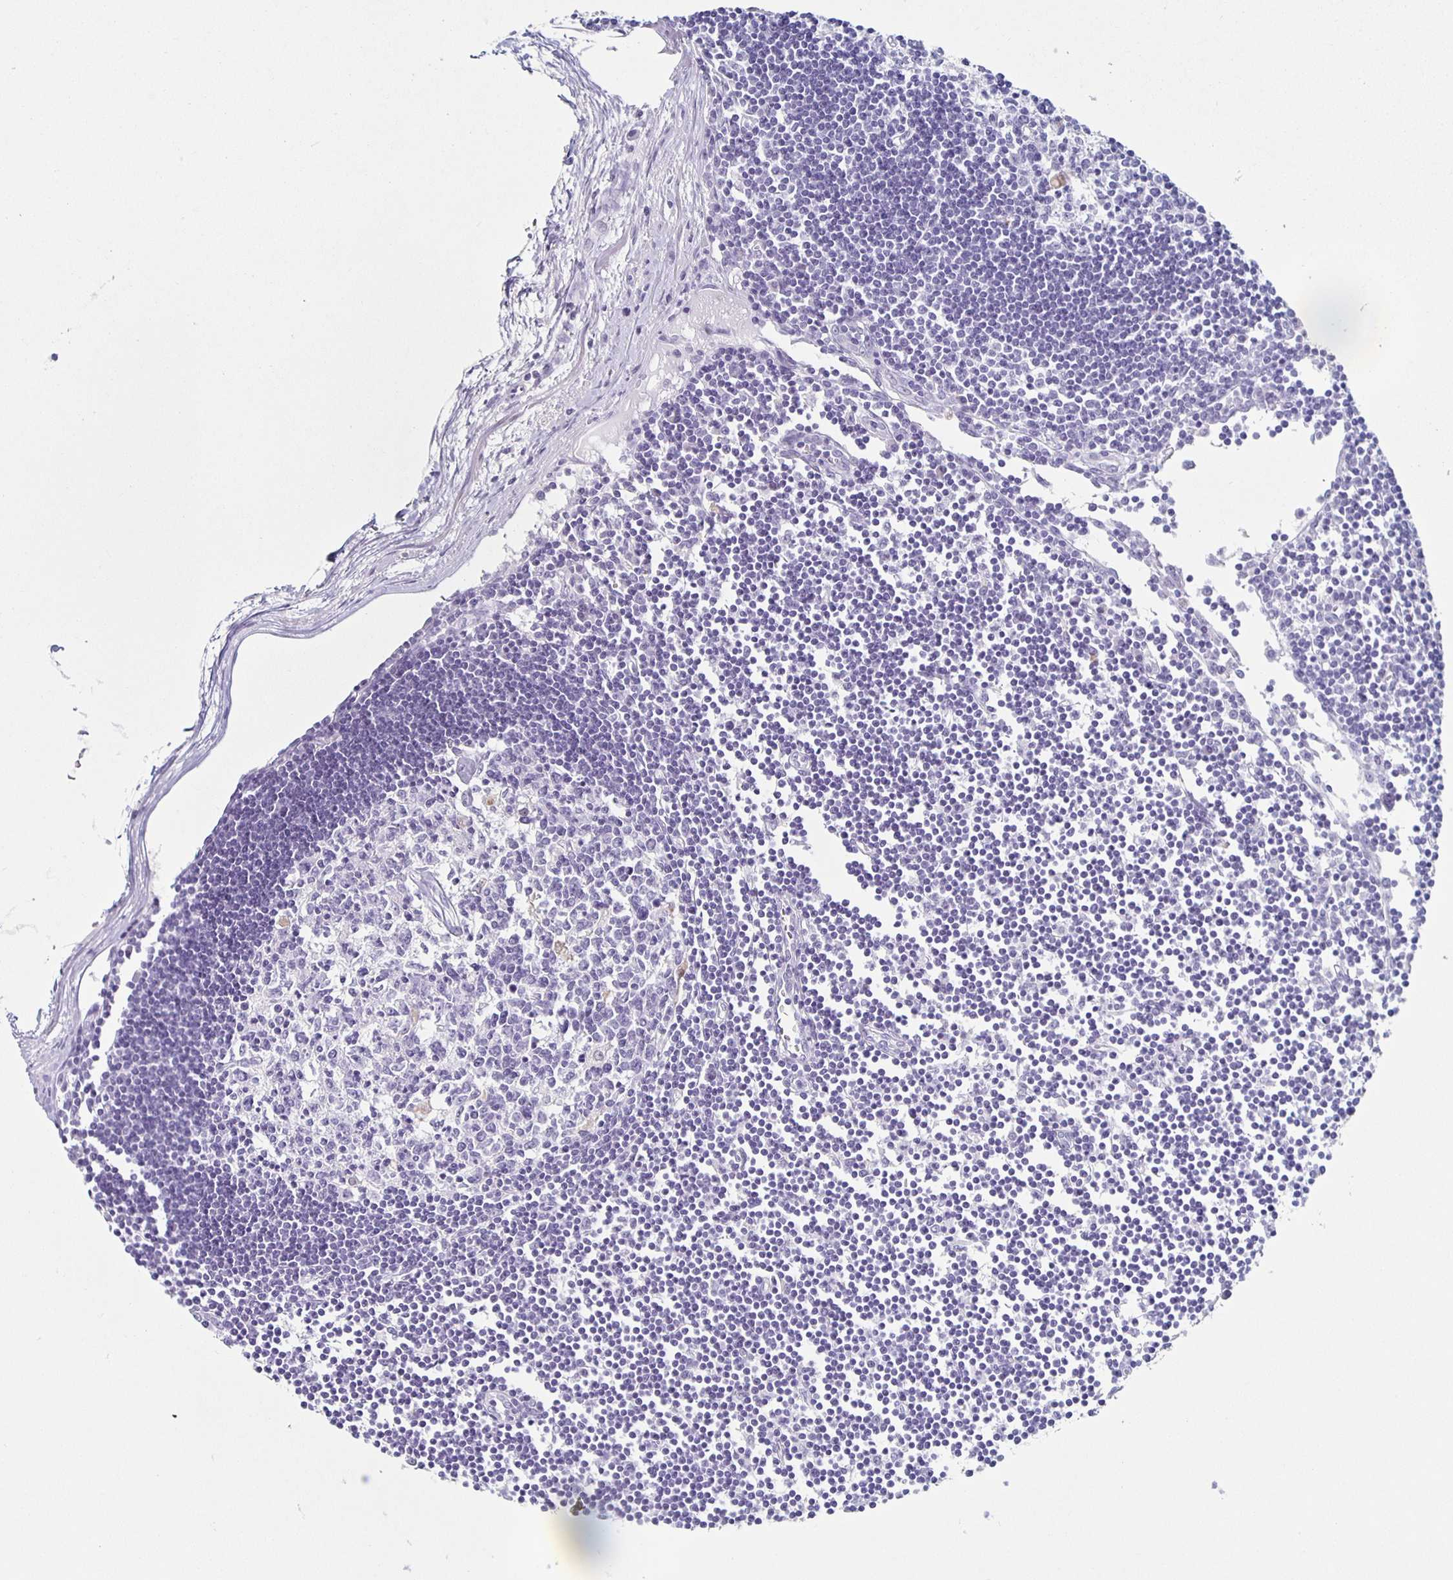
{"staining": {"intensity": "negative", "quantity": "none", "location": "none"}, "tissue": "lymph node", "cell_type": "Germinal center cells", "image_type": "normal", "snomed": [{"axis": "morphology", "description": "Normal tissue, NOS"}, {"axis": "topography", "description": "Lymph node"}], "caption": "An image of lymph node stained for a protein demonstrates no brown staining in germinal center cells.", "gene": "TPPP", "patient": {"sex": "female", "age": 65}}